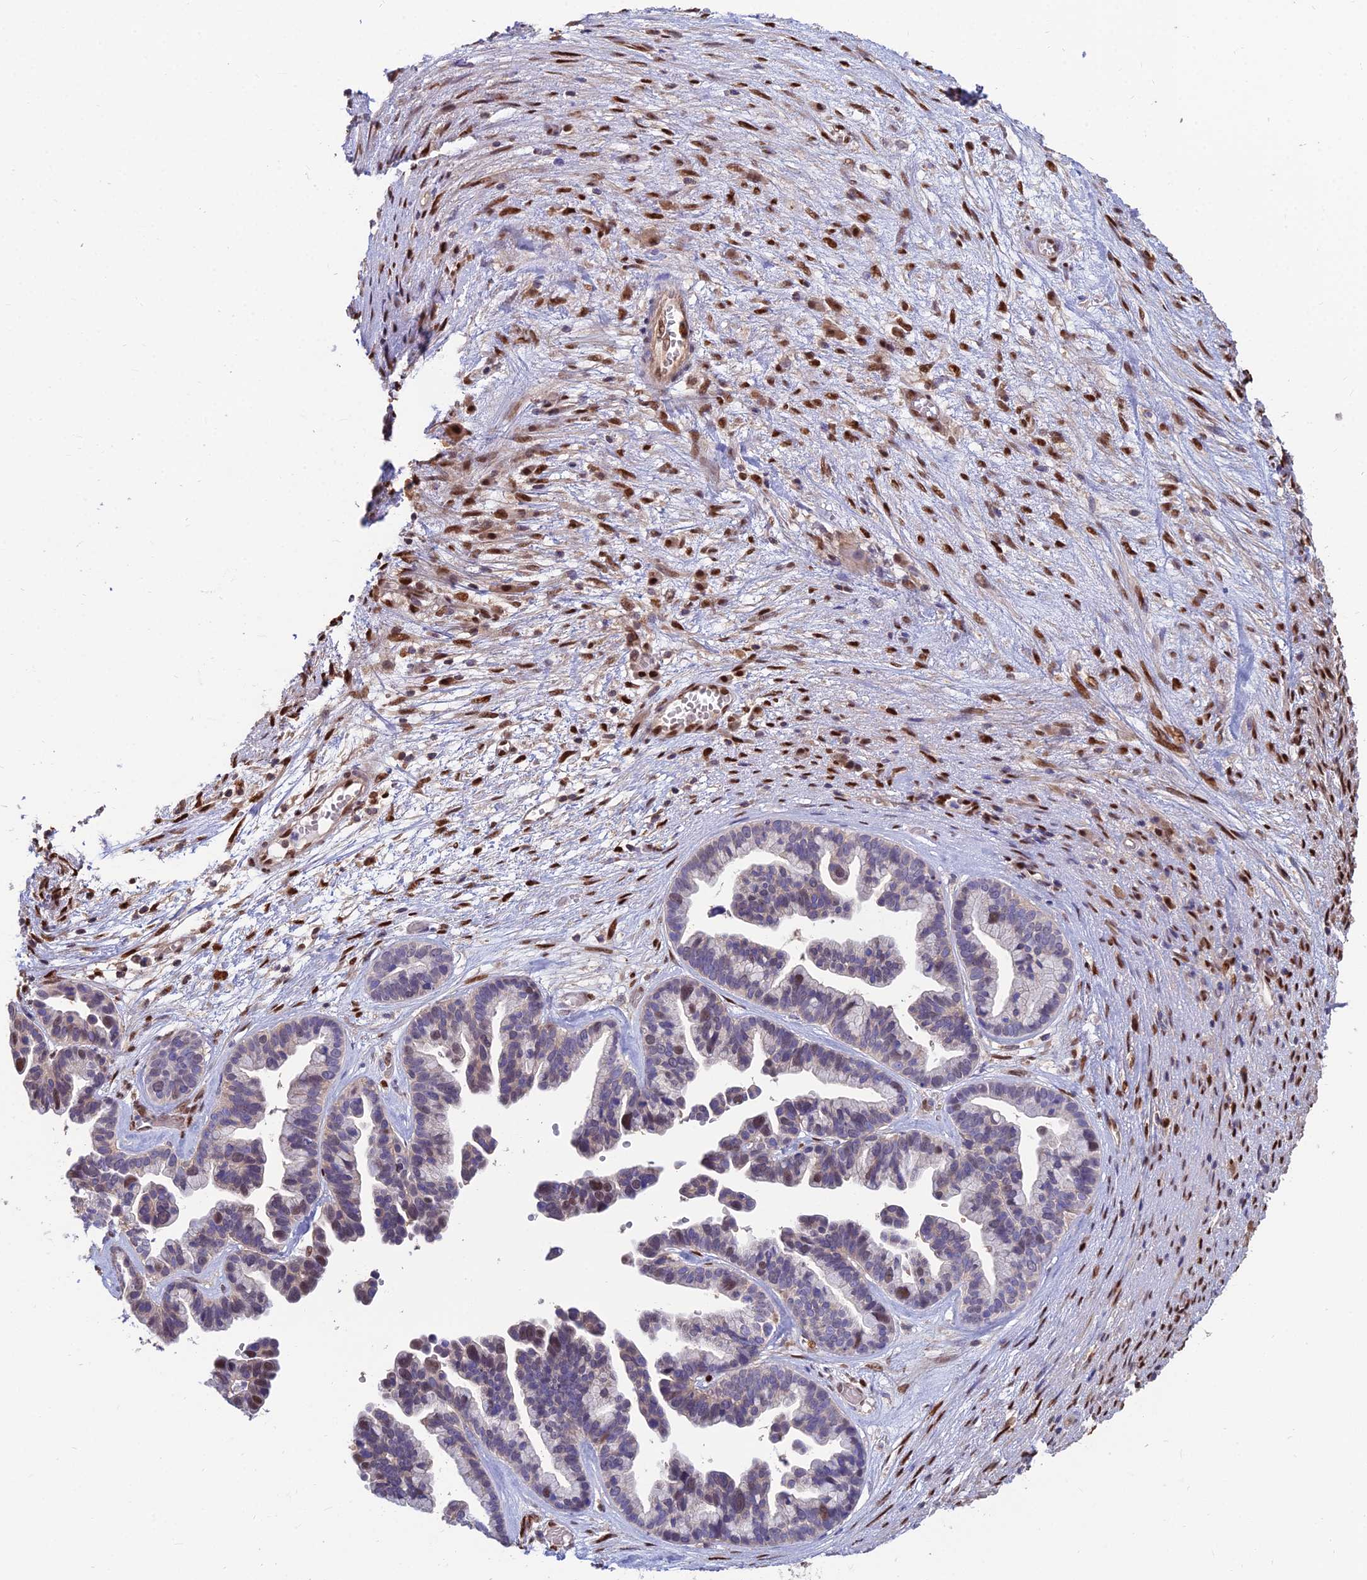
{"staining": {"intensity": "moderate", "quantity": "25%-75%", "location": "nuclear"}, "tissue": "ovarian cancer", "cell_type": "Tumor cells", "image_type": "cancer", "snomed": [{"axis": "morphology", "description": "Cystadenocarcinoma, serous, NOS"}, {"axis": "topography", "description": "Ovary"}], "caption": "IHC staining of ovarian cancer (serous cystadenocarcinoma), which displays medium levels of moderate nuclear expression in approximately 25%-75% of tumor cells indicating moderate nuclear protein positivity. The staining was performed using DAB (brown) for protein detection and nuclei were counterstained in hematoxylin (blue).", "gene": "DNPEP", "patient": {"sex": "female", "age": 56}}